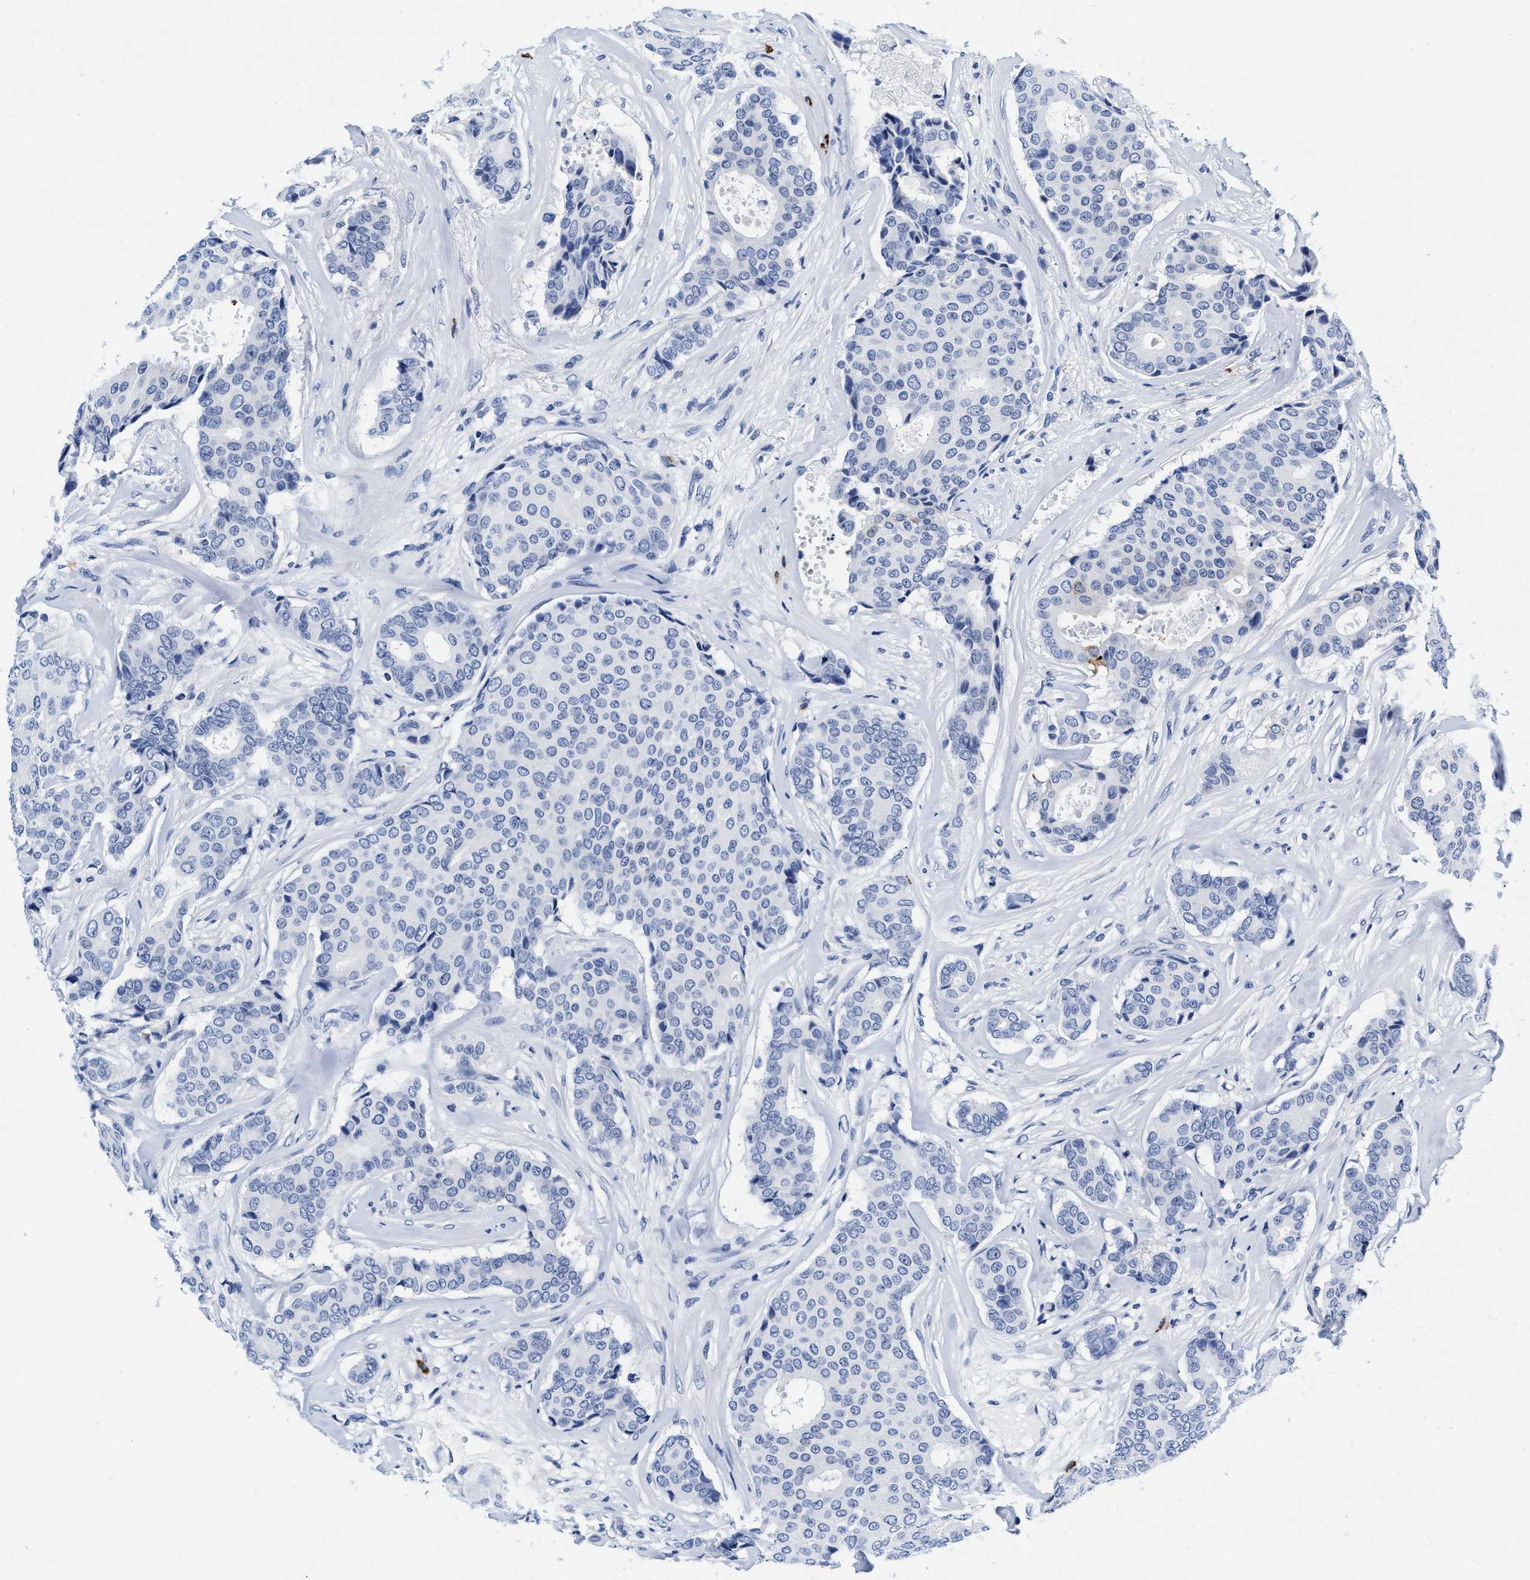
{"staining": {"intensity": "negative", "quantity": "none", "location": "none"}, "tissue": "breast cancer", "cell_type": "Tumor cells", "image_type": "cancer", "snomed": [{"axis": "morphology", "description": "Duct carcinoma"}, {"axis": "topography", "description": "Breast"}], "caption": "Breast cancer stained for a protein using IHC exhibits no staining tumor cells.", "gene": "CER1", "patient": {"sex": "female", "age": 75}}